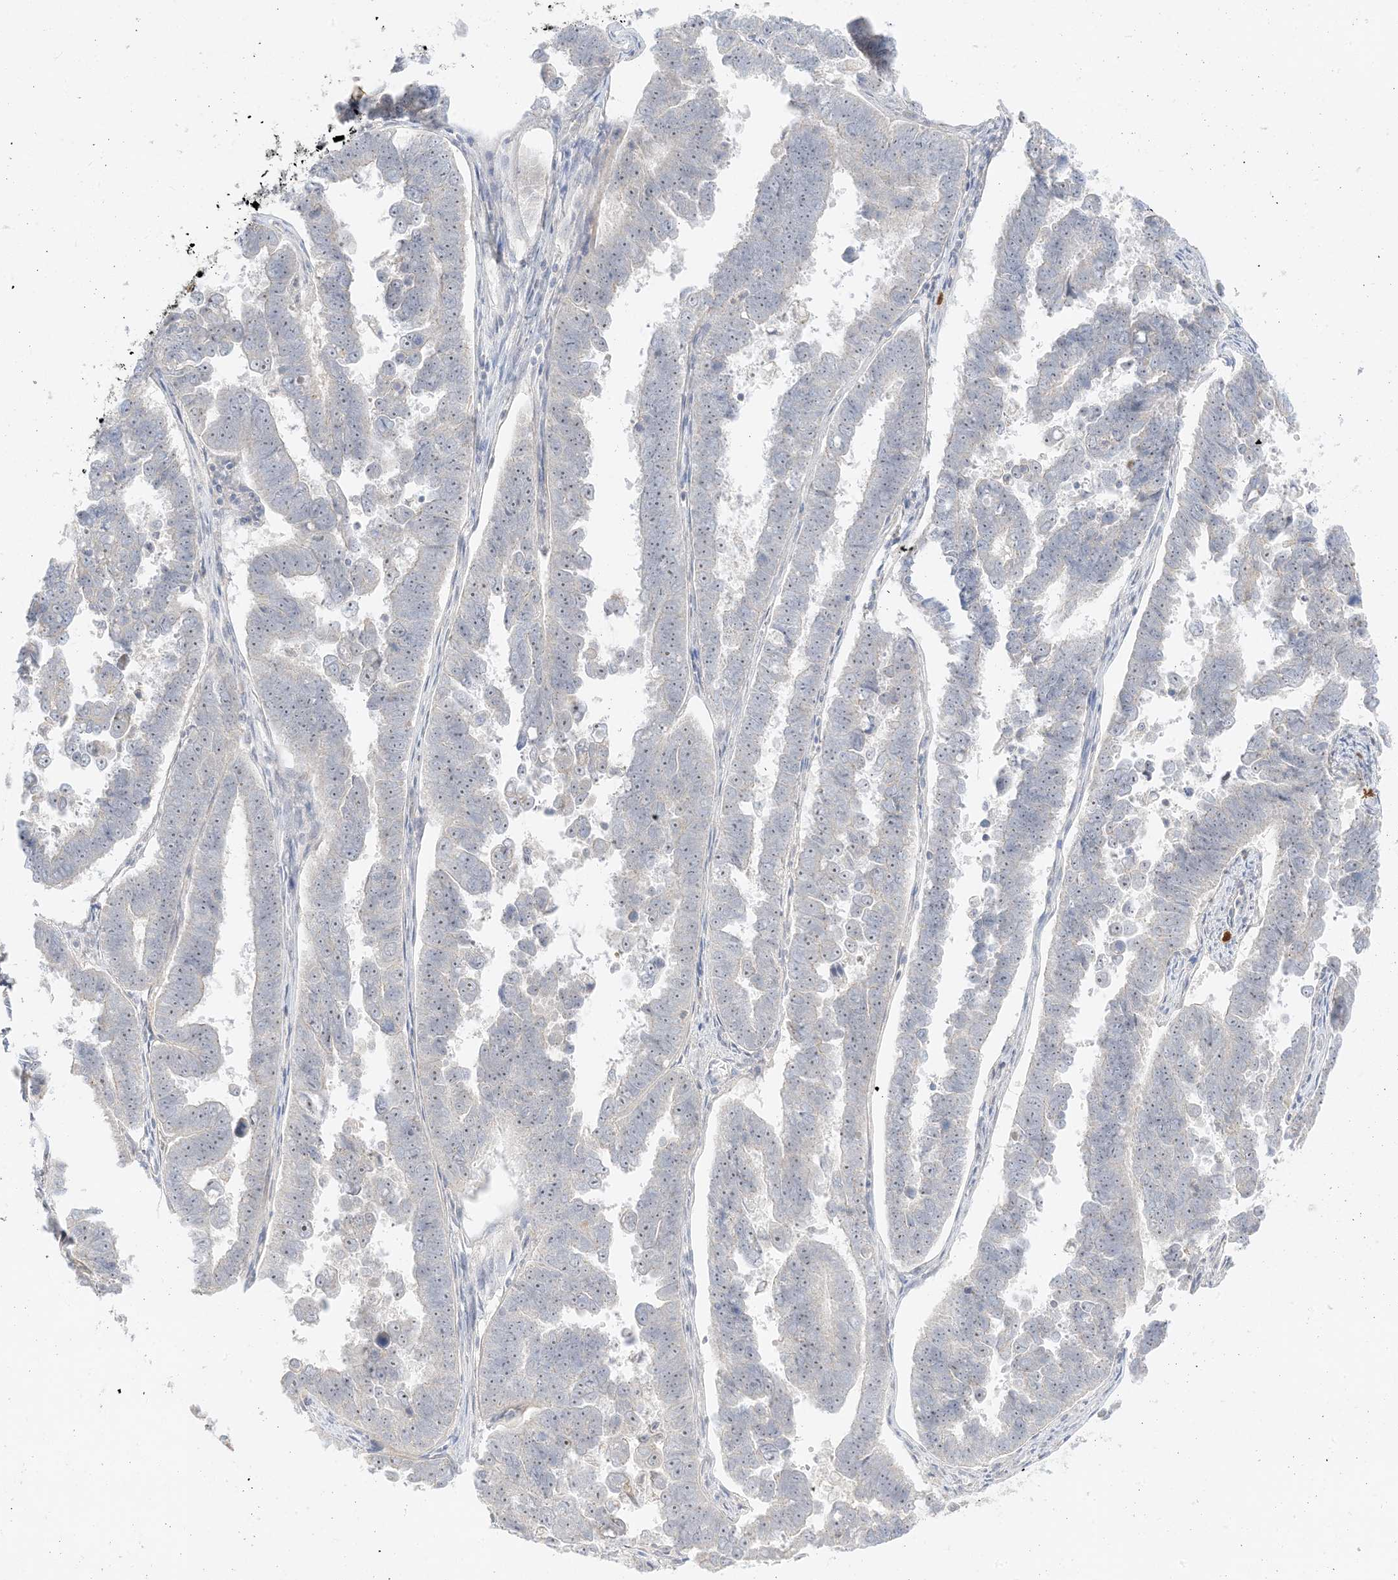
{"staining": {"intensity": "weak", "quantity": "<25%", "location": "nuclear"}, "tissue": "endometrial cancer", "cell_type": "Tumor cells", "image_type": "cancer", "snomed": [{"axis": "morphology", "description": "Adenocarcinoma, NOS"}, {"axis": "topography", "description": "Endometrium"}], "caption": "Tumor cells are negative for protein expression in human endometrial cancer.", "gene": "ETAA1", "patient": {"sex": "female", "age": 75}}